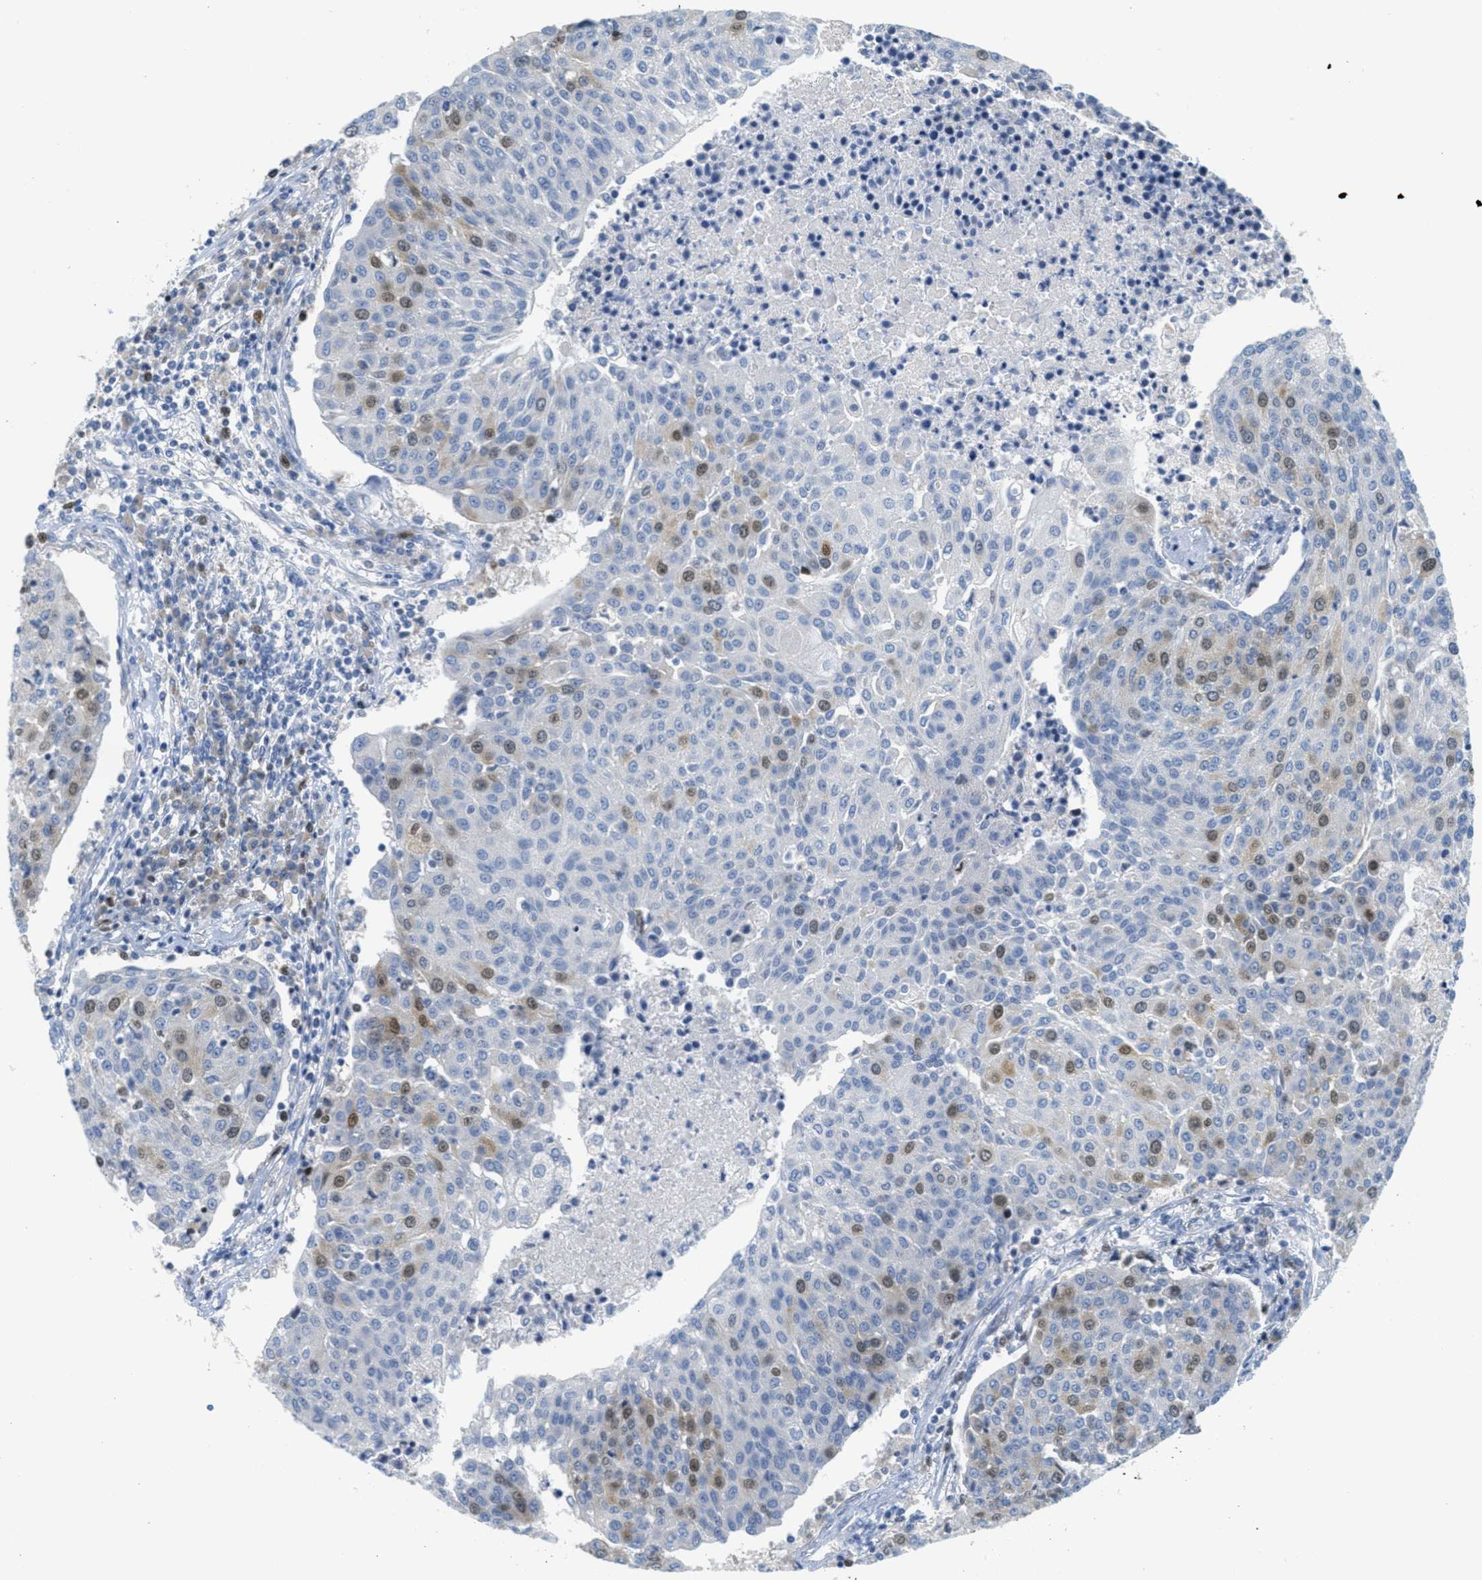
{"staining": {"intensity": "moderate", "quantity": "<25%", "location": "nuclear"}, "tissue": "urothelial cancer", "cell_type": "Tumor cells", "image_type": "cancer", "snomed": [{"axis": "morphology", "description": "Urothelial carcinoma, High grade"}, {"axis": "topography", "description": "Urinary bladder"}], "caption": "Immunohistochemical staining of urothelial cancer reveals low levels of moderate nuclear expression in approximately <25% of tumor cells.", "gene": "ORC6", "patient": {"sex": "female", "age": 85}}